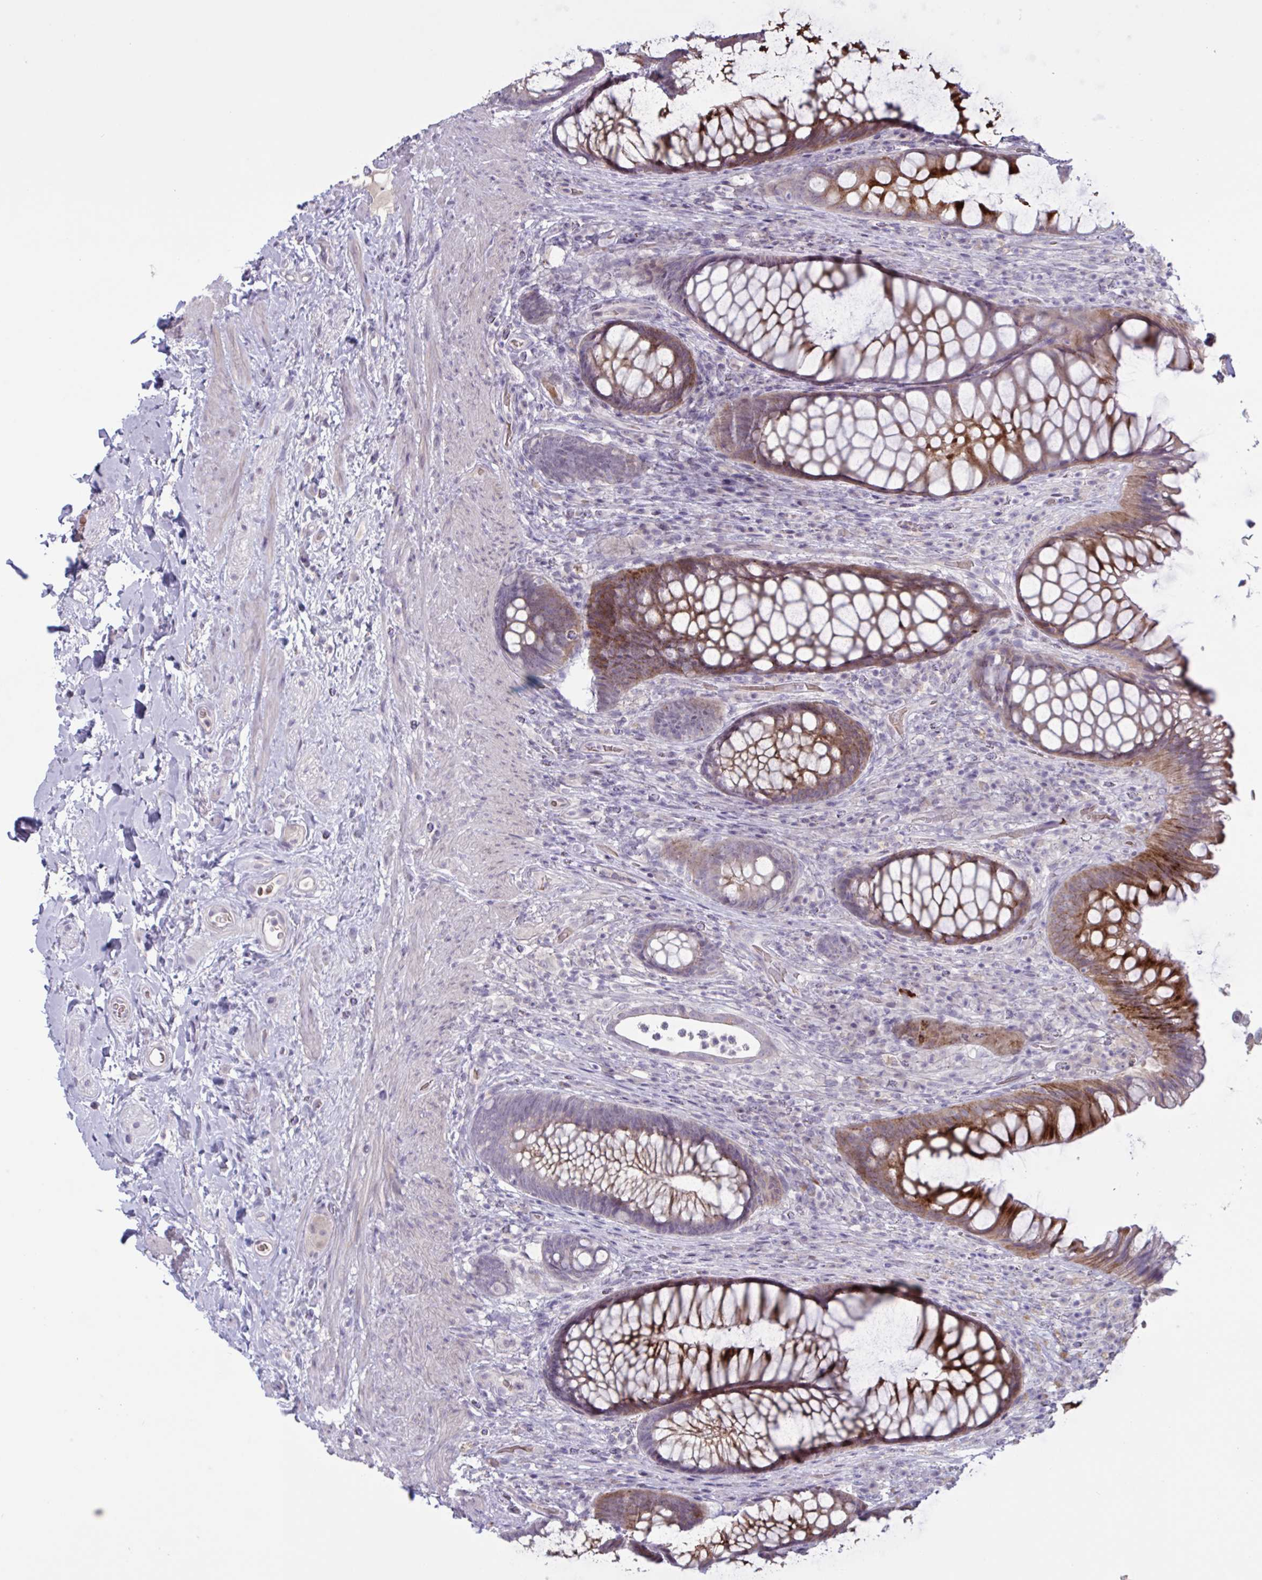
{"staining": {"intensity": "strong", "quantity": ">75%", "location": "cytoplasmic/membranous"}, "tissue": "rectum", "cell_type": "Glandular cells", "image_type": "normal", "snomed": [{"axis": "morphology", "description": "Normal tissue, NOS"}, {"axis": "topography", "description": "Rectum"}], "caption": "Immunohistochemistry image of normal rectum: rectum stained using immunohistochemistry exhibits high levels of strong protein expression localized specifically in the cytoplasmic/membranous of glandular cells, appearing as a cytoplasmic/membranous brown color.", "gene": "ENSG00000281613", "patient": {"sex": "male", "age": 53}}